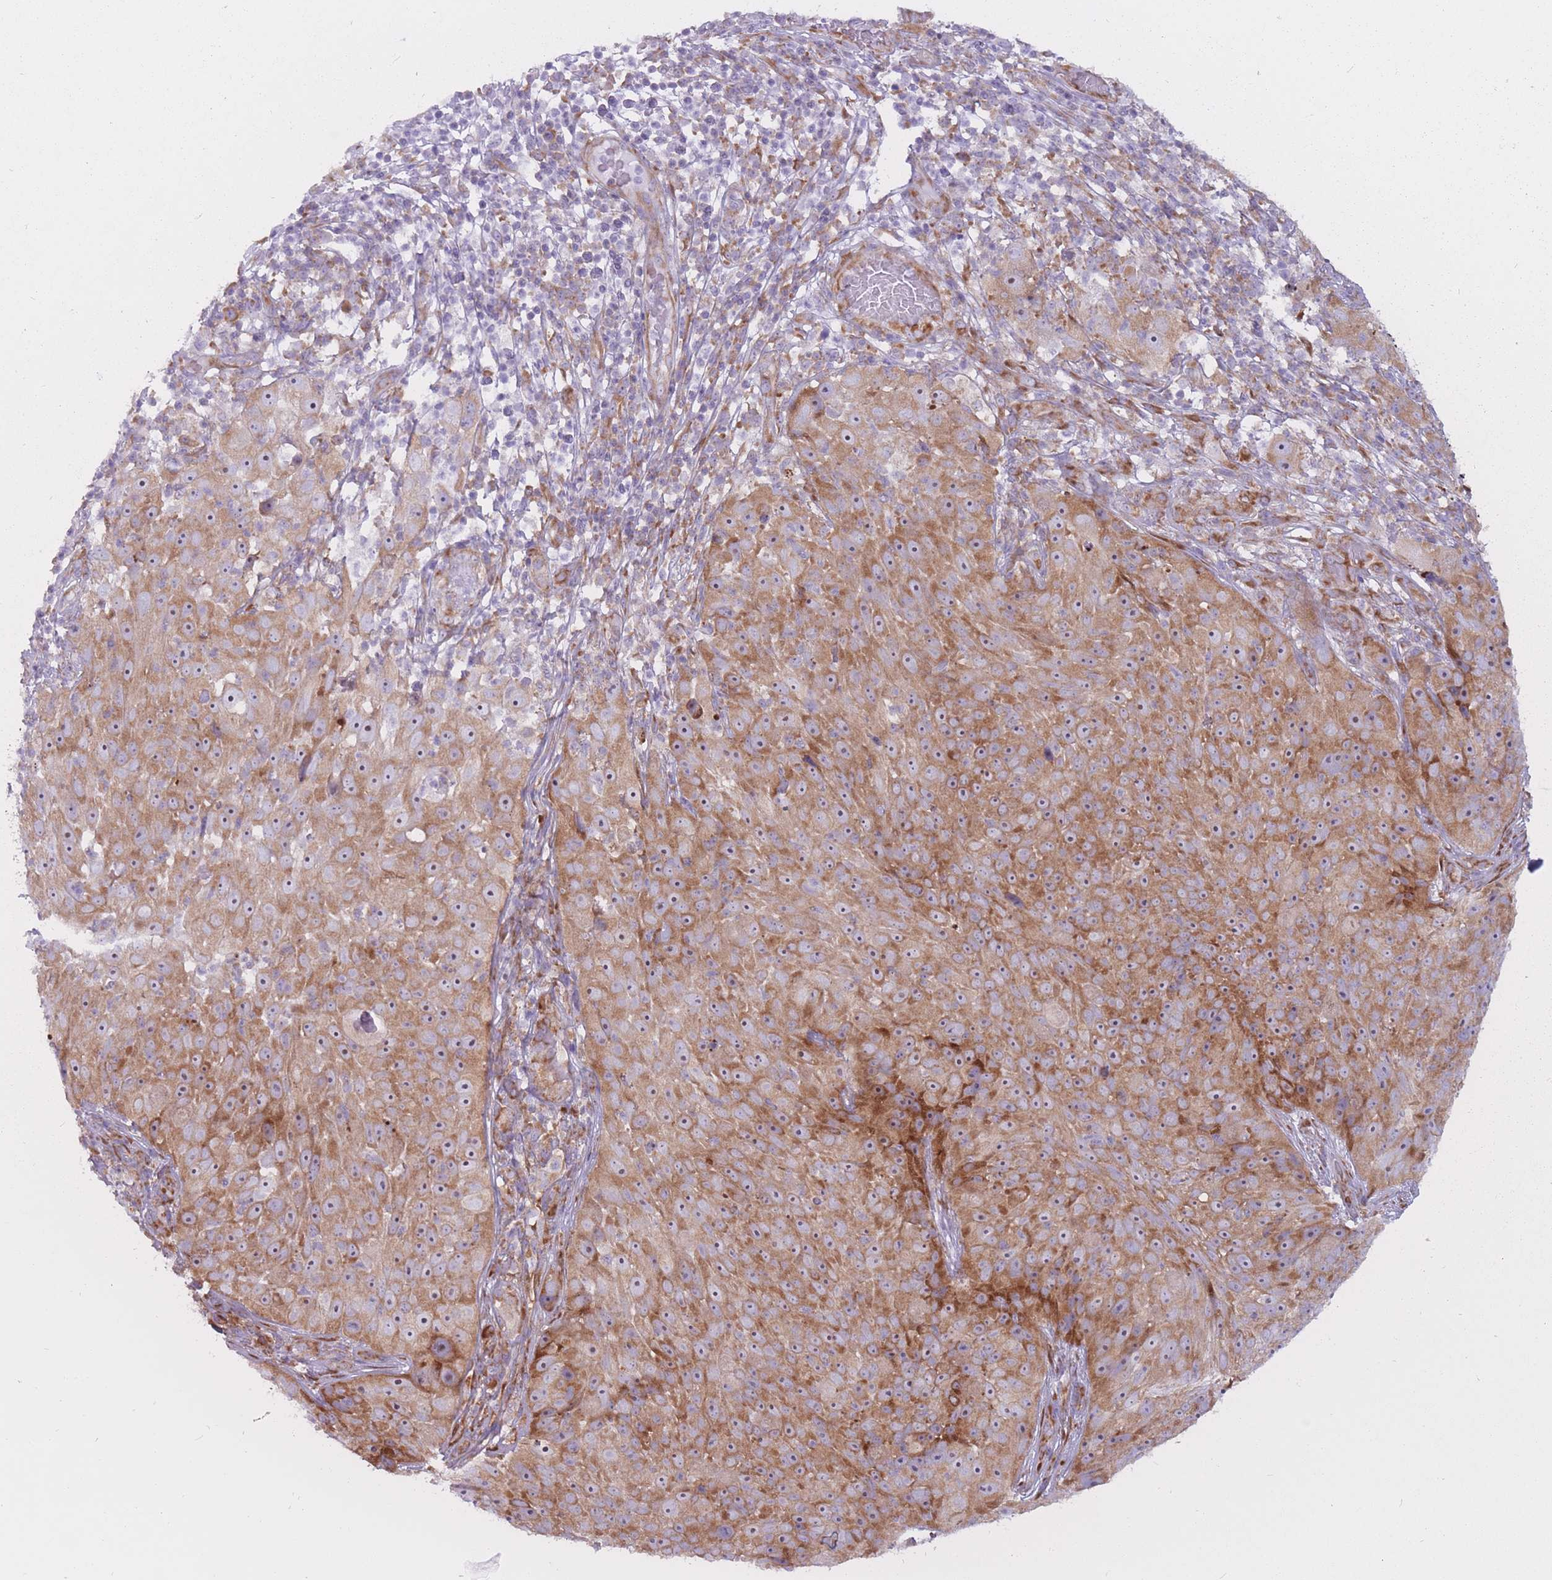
{"staining": {"intensity": "moderate", "quantity": ">75%", "location": "cytoplasmic/membranous,nuclear"}, "tissue": "skin cancer", "cell_type": "Tumor cells", "image_type": "cancer", "snomed": [{"axis": "morphology", "description": "Squamous cell carcinoma, NOS"}, {"axis": "topography", "description": "Skin"}], "caption": "Immunohistochemistry staining of squamous cell carcinoma (skin), which reveals medium levels of moderate cytoplasmic/membranous and nuclear expression in approximately >75% of tumor cells indicating moderate cytoplasmic/membranous and nuclear protein positivity. The staining was performed using DAB (brown) for protein detection and nuclei were counterstained in hematoxylin (blue).", "gene": "RPL18", "patient": {"sex": "female", "age": 87}}